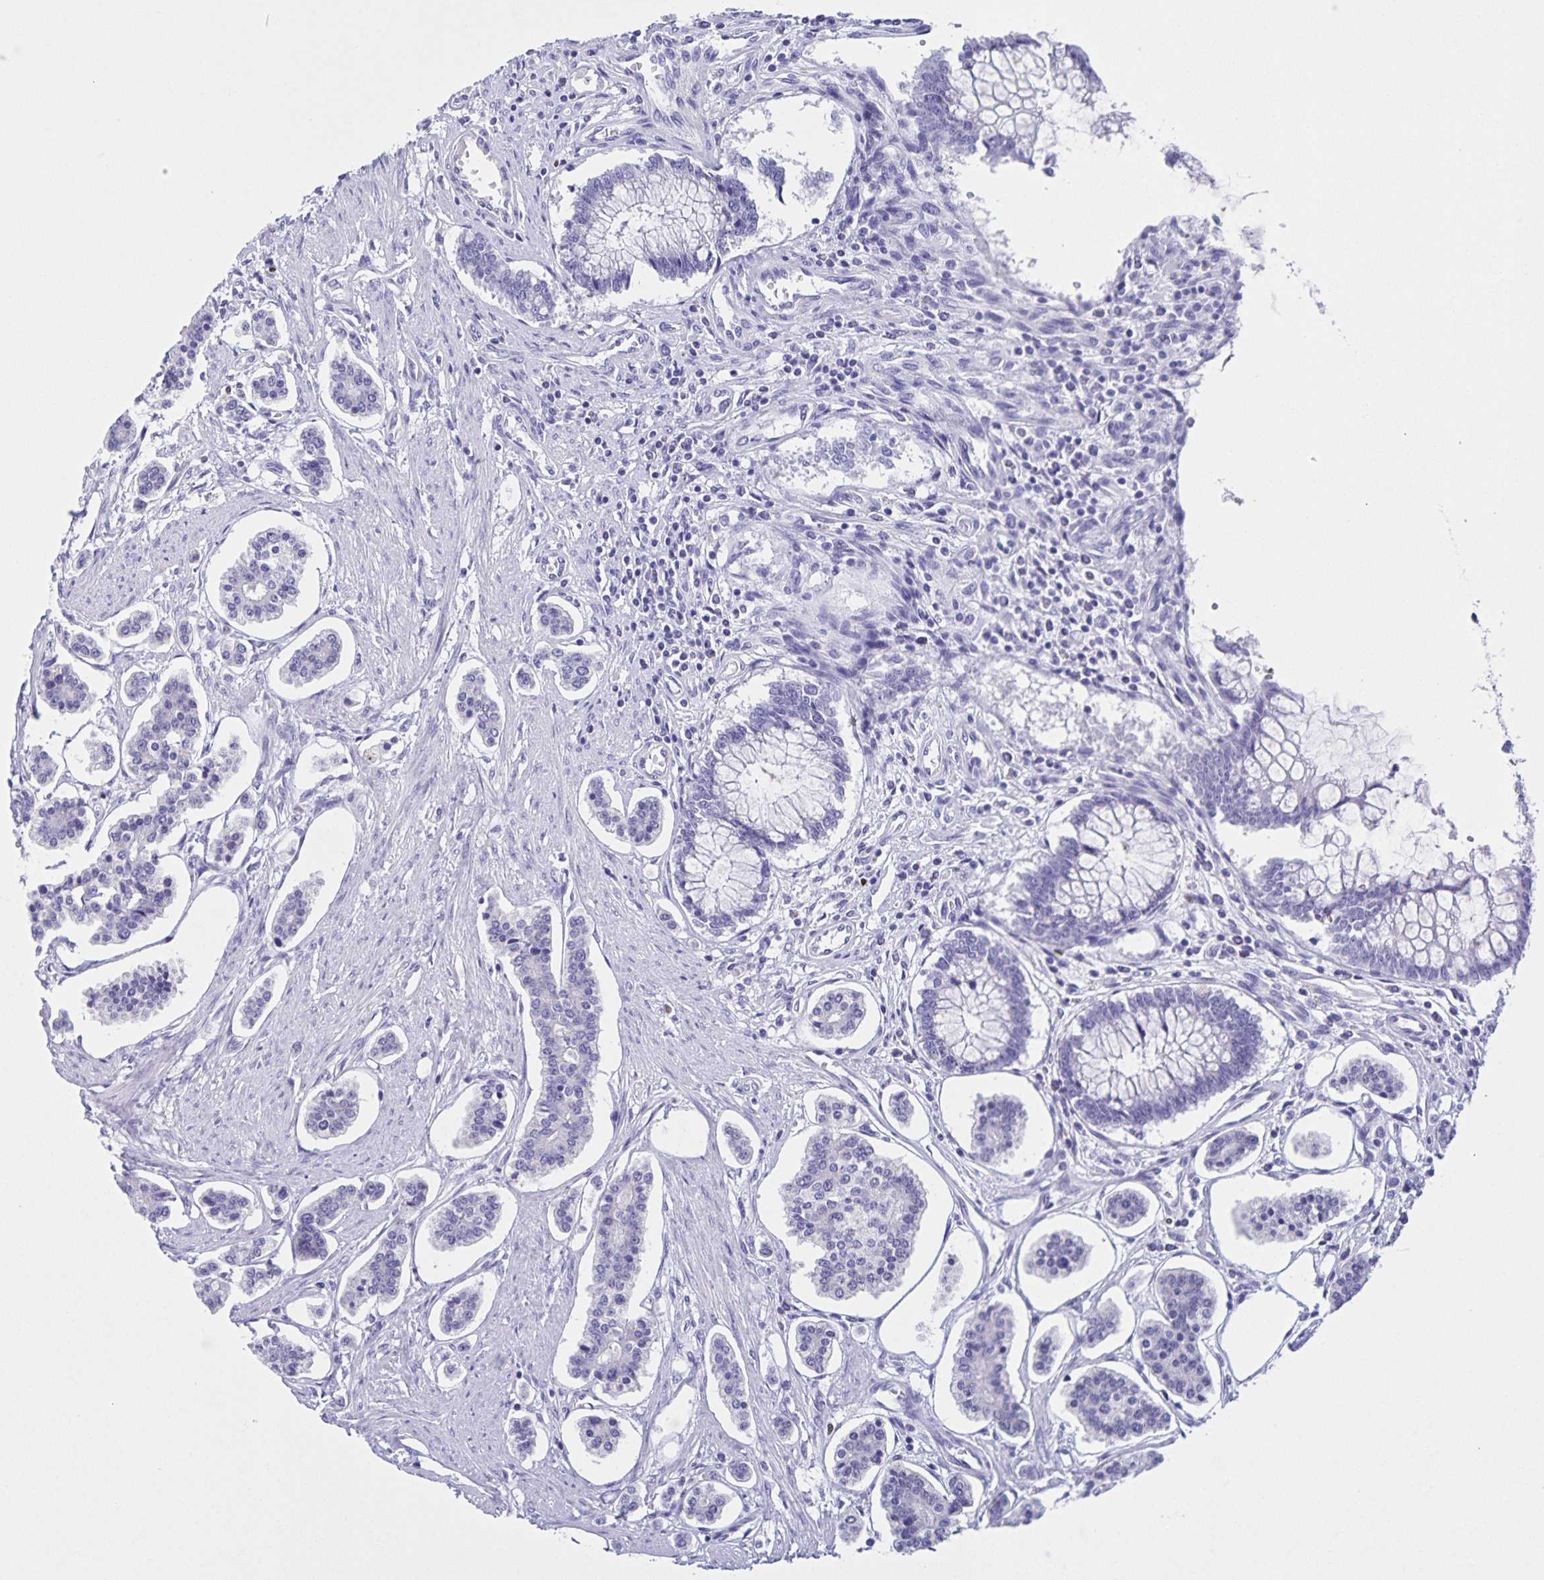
{"staining": {"intensity": "negative", "quantity": "none", "location": "none"}, "tissue": "carcinoid", "cell_type": "Tumor cells", "image_type": "cancer", "snomed": [{"axis": "morphology", "description": "Carcinoid, malignant, NOS"}, {"axis": "topography", "description": "Small intestine"}], "caption": "The photomicrograph shows no significant staining in tumor cells of carcinoid. (DAB (3,3'-diaminobenzidine) immunohistochemistry (IHC), high magnification).", "gene": "TGIF2LX", "patient": {"sex": "female", "age": 65}}